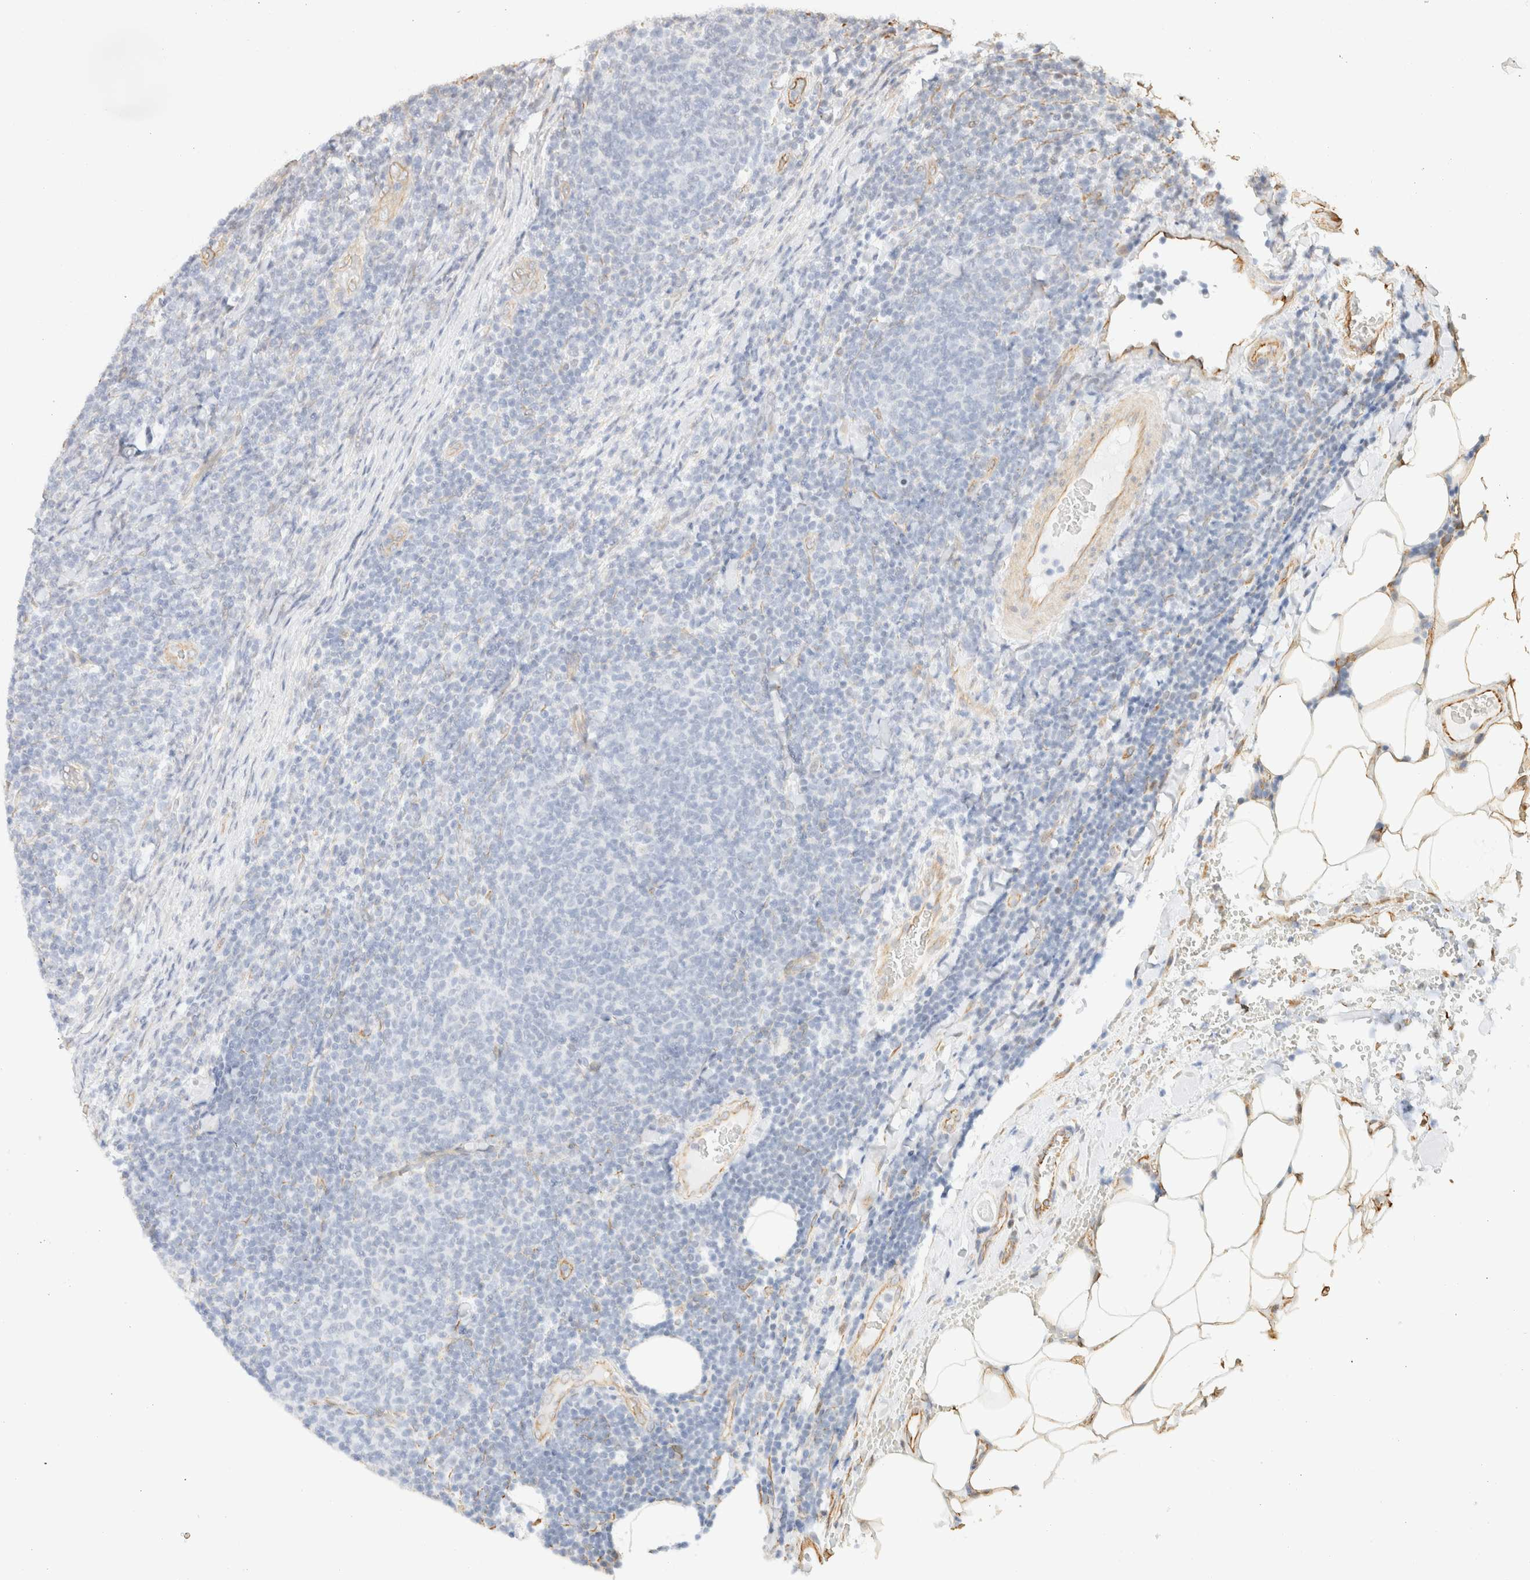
{"staining": {"intensity": "negative", "quantity": "none", "location": "none"}, "tissue": "lymphoma", "cell_type": "Tumor cells", "image_type": "cancer", "snomed": [{"axis": "morphology", "description": "Malignant lymphoma, non-Hodgkin's type, Low grade"}, {"axis": "topography", "description": "Lymph node"}], "caption": "An immunohistochemistry (IHC) micrograph of low-grade malignant lymphoma, non-Hodgkin's type is shown. There is no staining in tumor cells of low-grade malignant lymphoma, non-Hodgkin's type.", "gene": "ARID5A", "patient": {"sex": "male", "age": 66}}